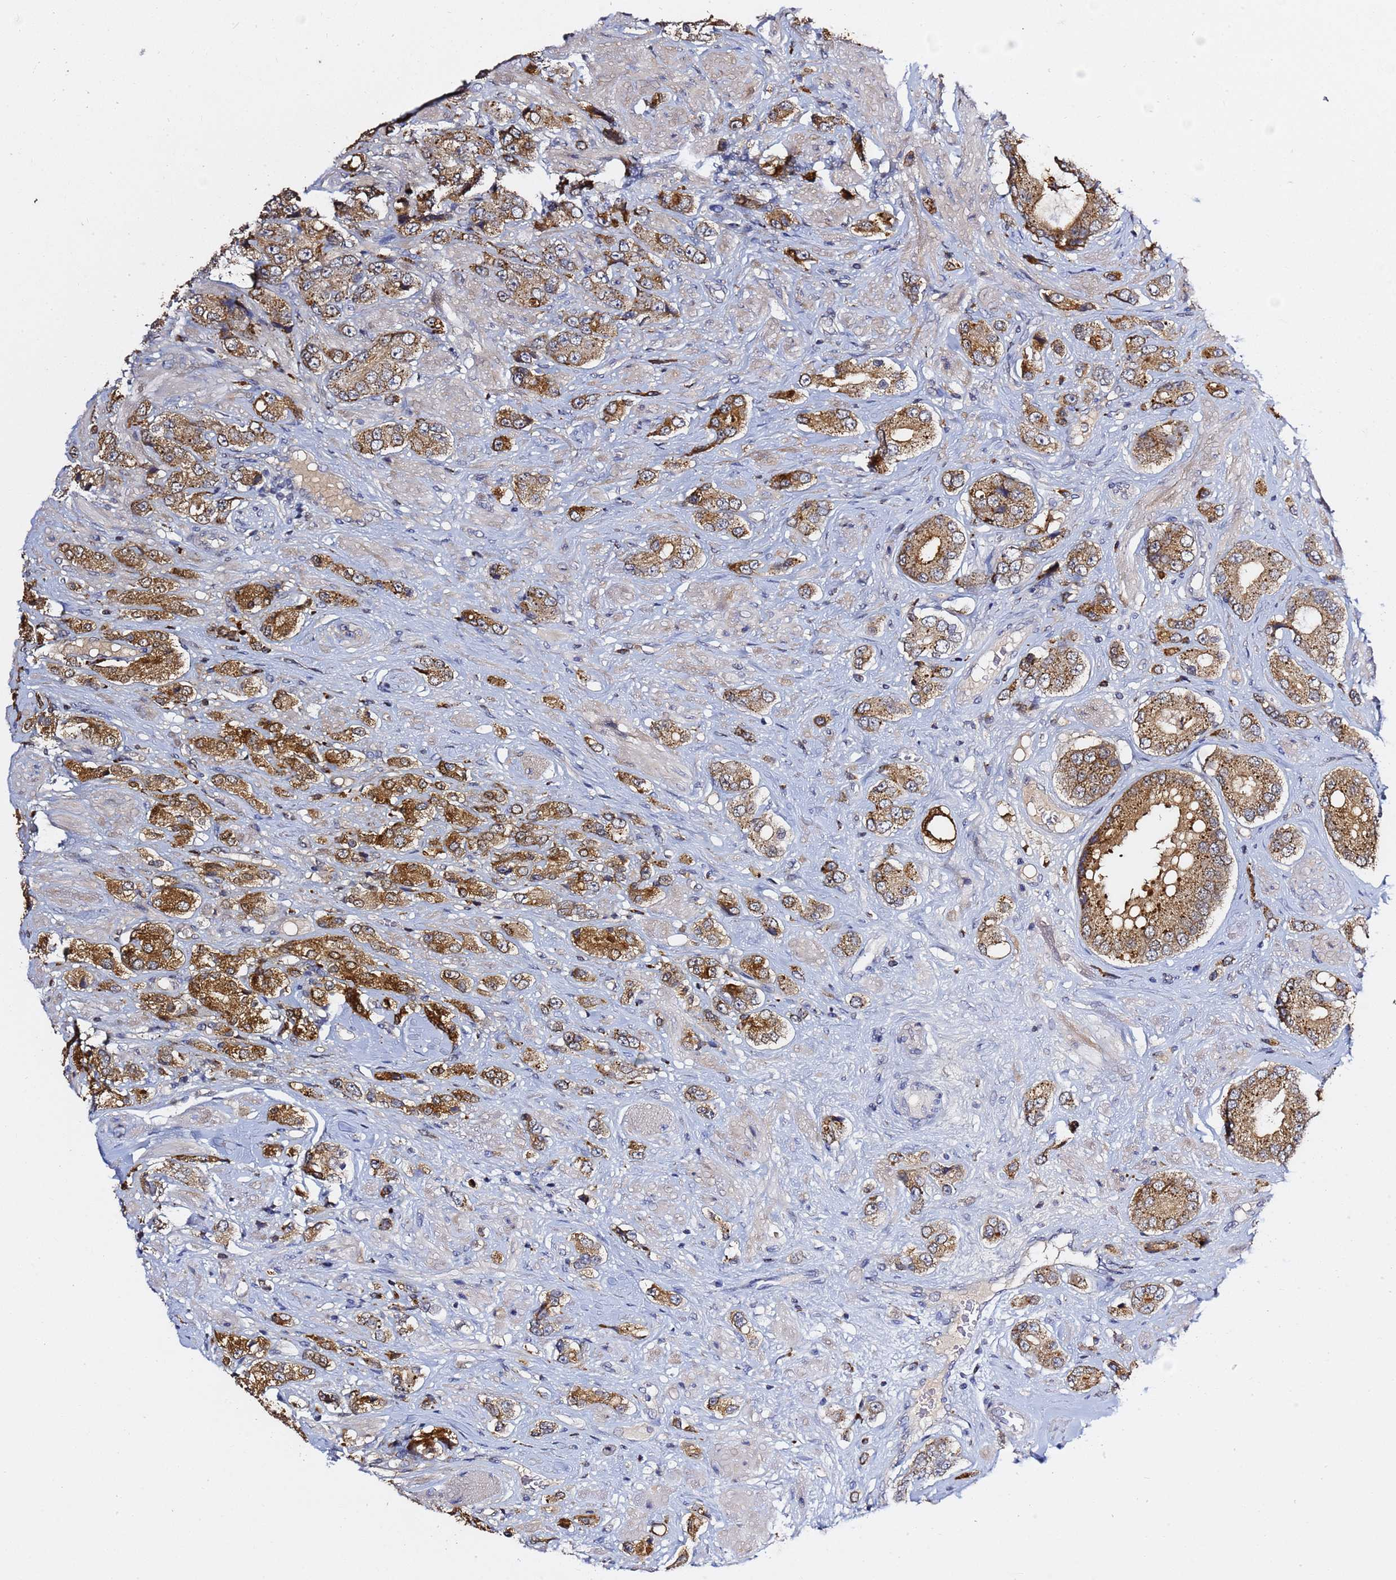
{"staining": {"intensity": "moderate", "quantity": ">75%", "location": "cytoplasmic/membranous"}, "tissue": "prostate cancer", "cell_type": "Tumor cells", "image_type": "cancer", "snomed": [{"axis": "morphology", "description": "Adenocarcinoma, High grade"}, {"axis": "topography", "description": "Prostate and seminal vesicle, NOS"}], "caption": "Moderate cytoplasmic/membranous staining for a protein is identified in approximately >75% of tumor cells of adenocarcinoma (high-grade) (prostate) using immunohistochemistry.", "gene": "NAT2", "patient": {"sex": "male", "age": 64}}